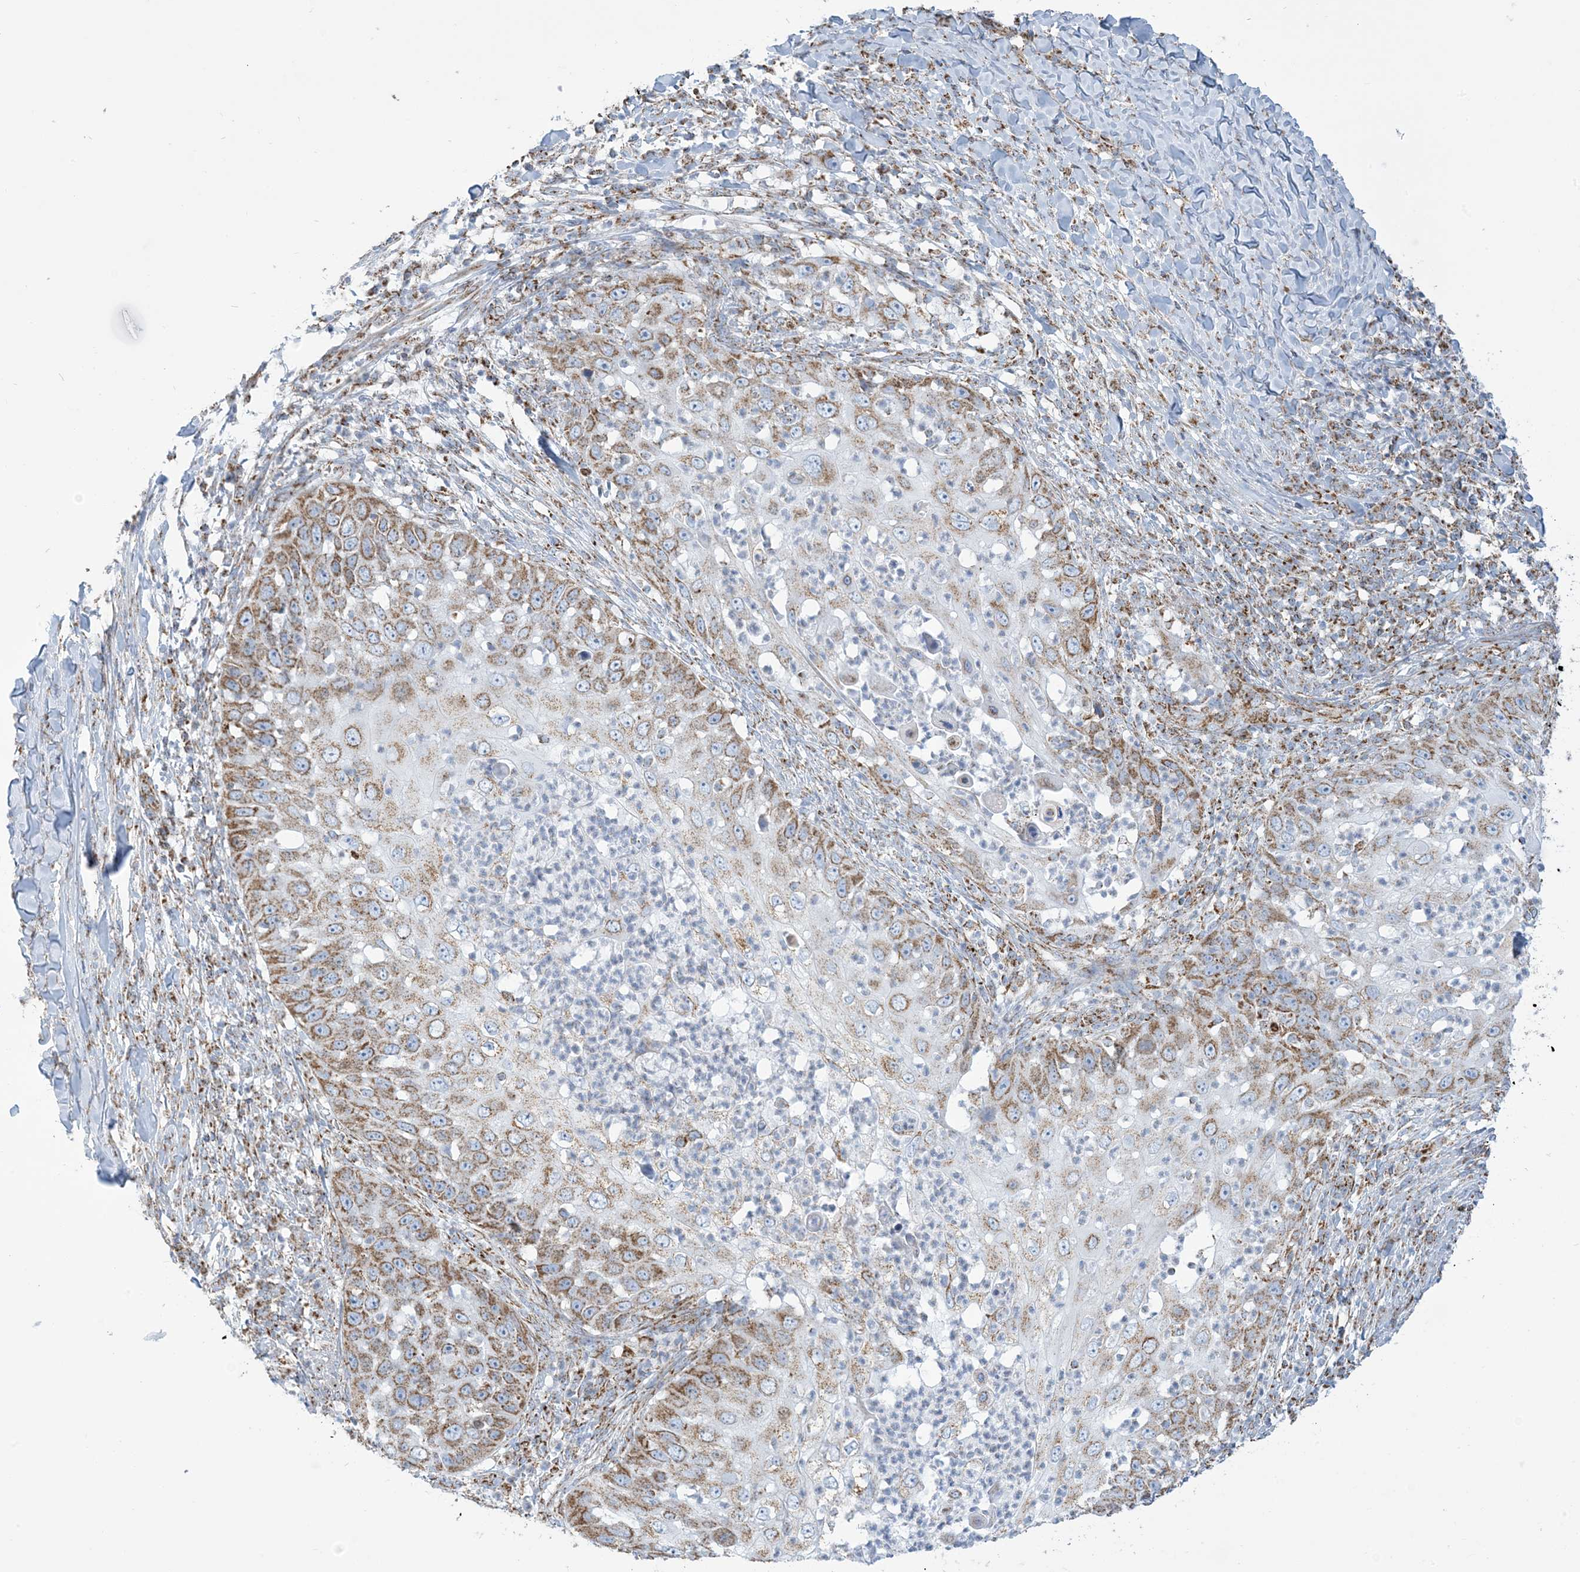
{"staining": {"intensity": "moderate", "quantity": ">75%", "location": "cytoplasmic/membranous"}, "tissue": "skin cancer", "cell_type": "Tumor cells", "image_type": "cancer", "snomed": [{"axis": "morphology", "description": "Squamous cell carcinoma, NOS"}, {"axis": "topography", "description": "Skin"}], "caption": "IHC (DAB) staining of squamous cell carcinoma (skin) reveals moderate cytoplasmic/membranous protein positivity in approximately >75% of tumor cells.", "gene": "SAMM50", "patient": {"sex": "female", "age": 44}}